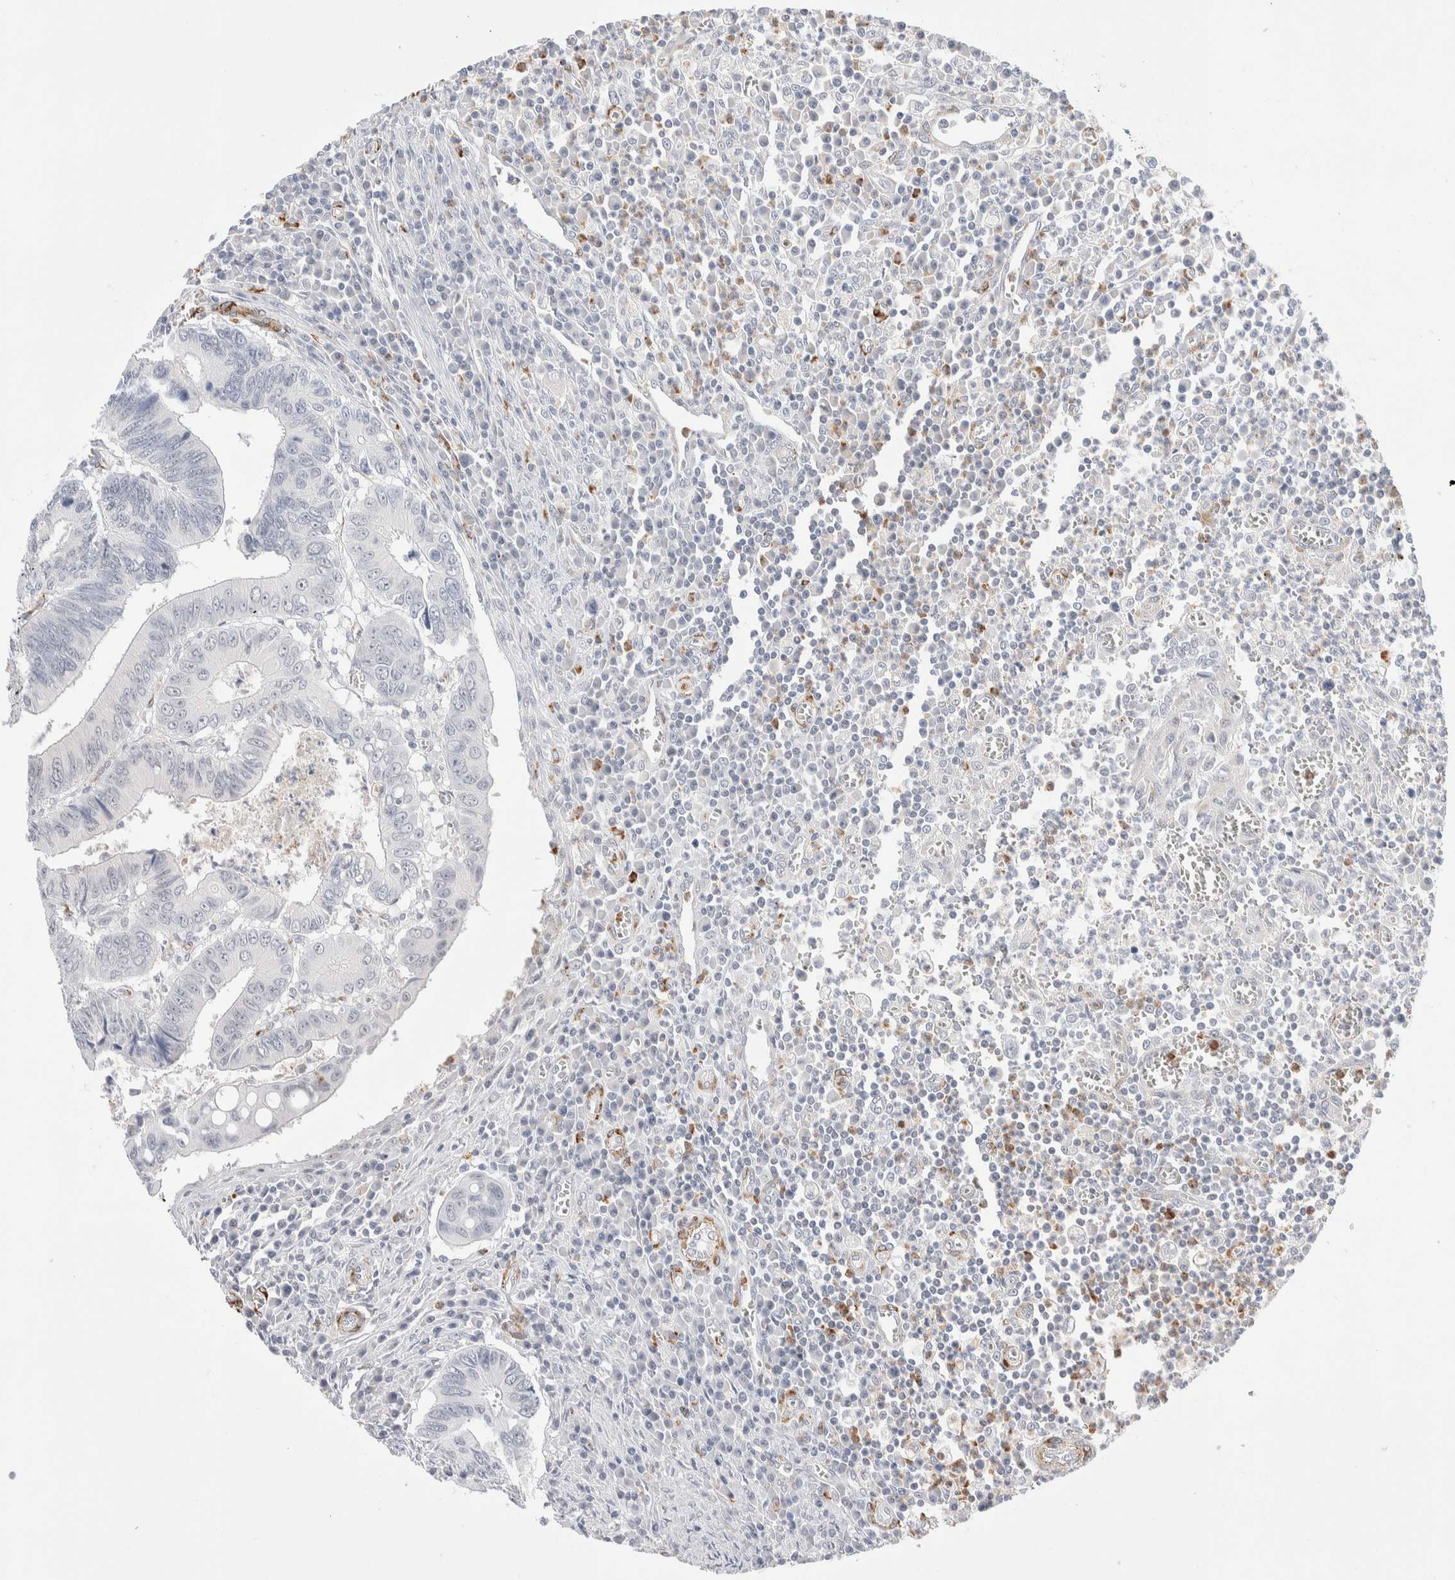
{"staining": {"intensity": "negative", "quantity": "none", "location": "none"}, "tissue": "colorectal cancer", "cell_type": "Tumor cells", "image_type": "cancer", "snomed": [{"axis": "morphology", "description": "Inflammation, NOS"}, {"axis": "morphology", "description": "Adenocarcinoma, NOS"}, {"axis": "topography", "description": "Colon"}], "caption": "Immunohistochemical staining of colorectal cancer (adenocarcinoma) demonstrates no significant staining in tumor cells.", "gene": "SEPTIN4", "patient": {"sex": "male", "age": 72}}